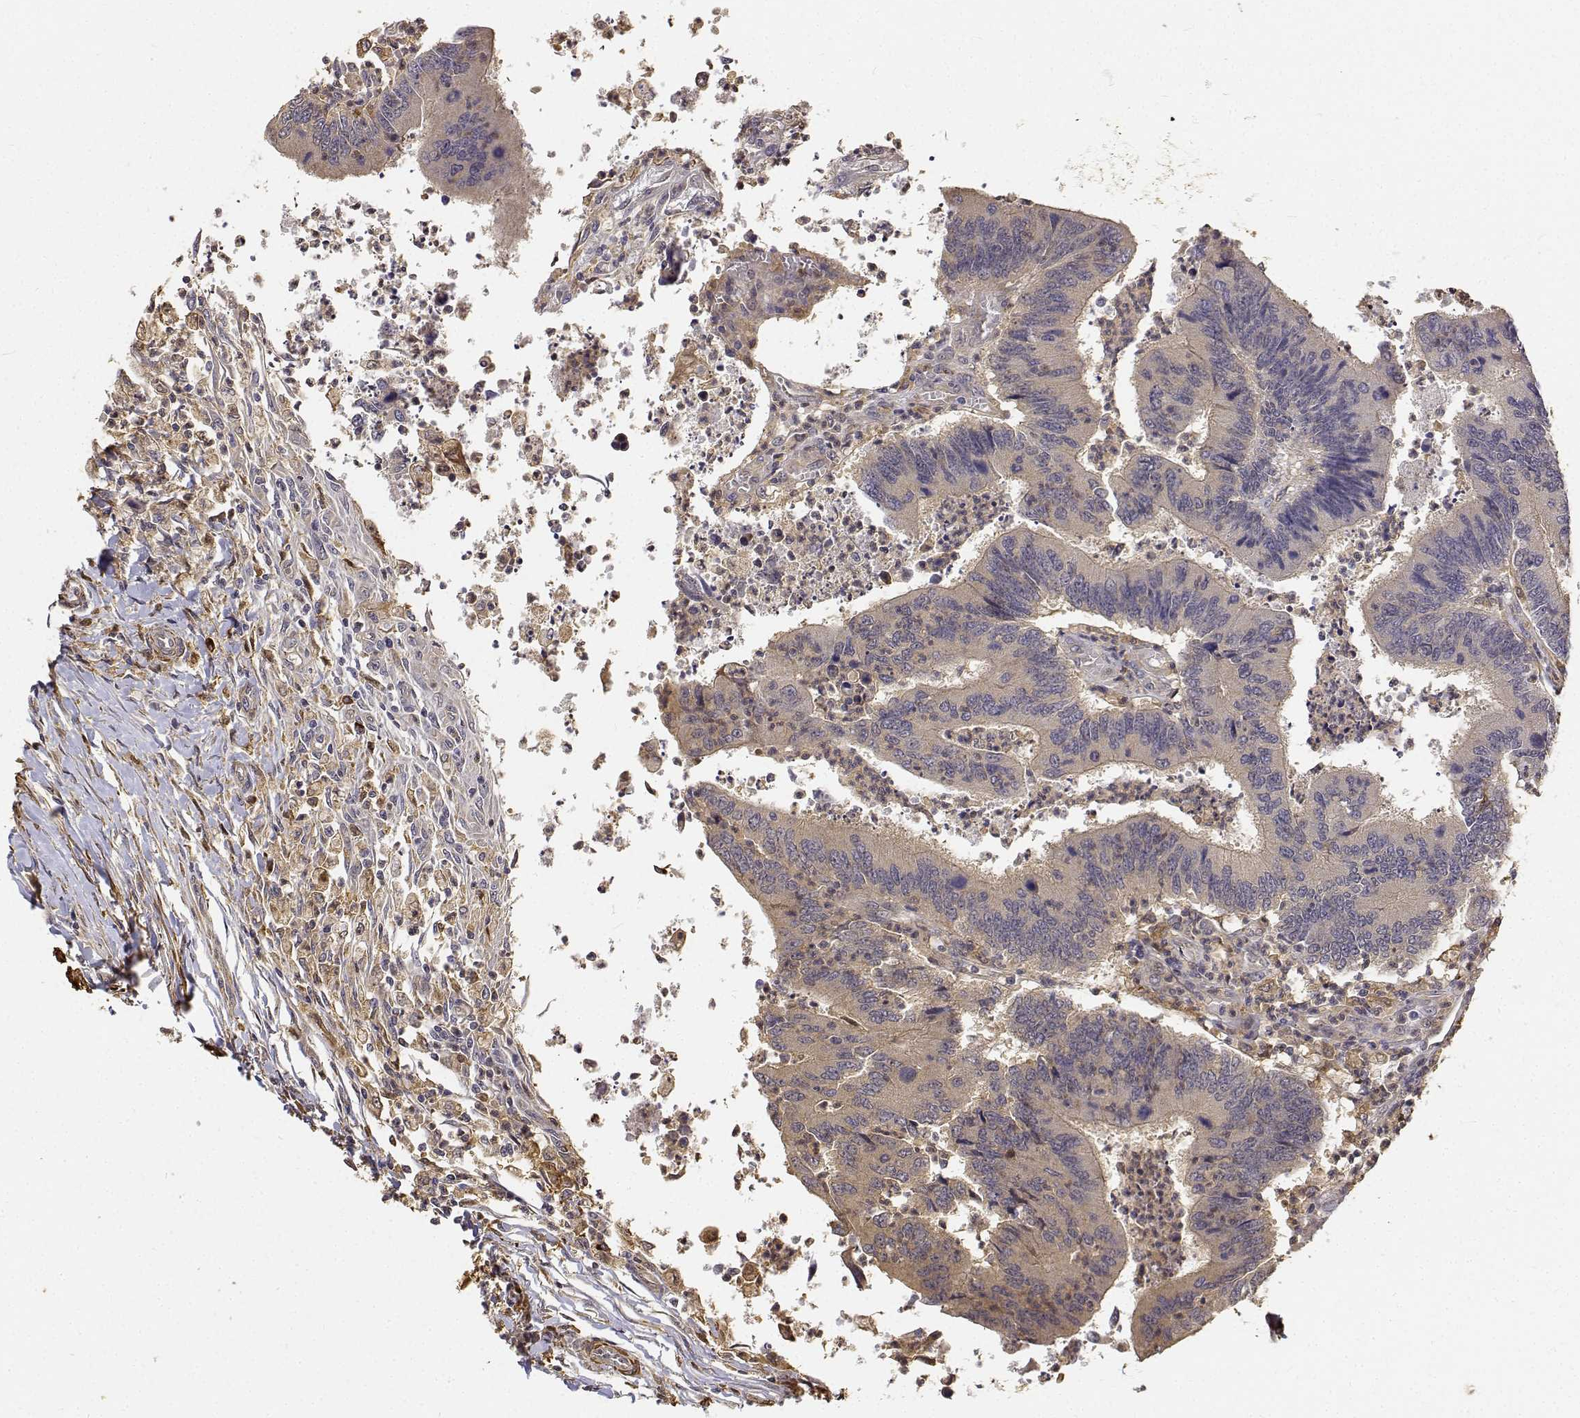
{"staining": {"intensity": "moderate", "quantity": "<25%", "location": "cytoplasmic/membranous"}, "tissue": "colorectal cancer", "cell_type": "Tumor cells", "image_type": "cancer", "snomed": [{"axis": "morphology", "description": "Adenocarcinoma, NOS"}, {"axis": "topography", "description": "Colon"}], "caption": "Immunohistochemistry (IHC) photomicrograph of neoplastic tissue: human adenocarcinoma (colorectal) stained using immunohistochemistry (IHC) demonstrates low levels of moderate protein expression localized specifically in the cytoplasmic/membranous of tumor cells, appearing as a cytoplasmic/membranous brown color.", "gene": "PCID2", "patient": {"sex": "female", "age": 67}}